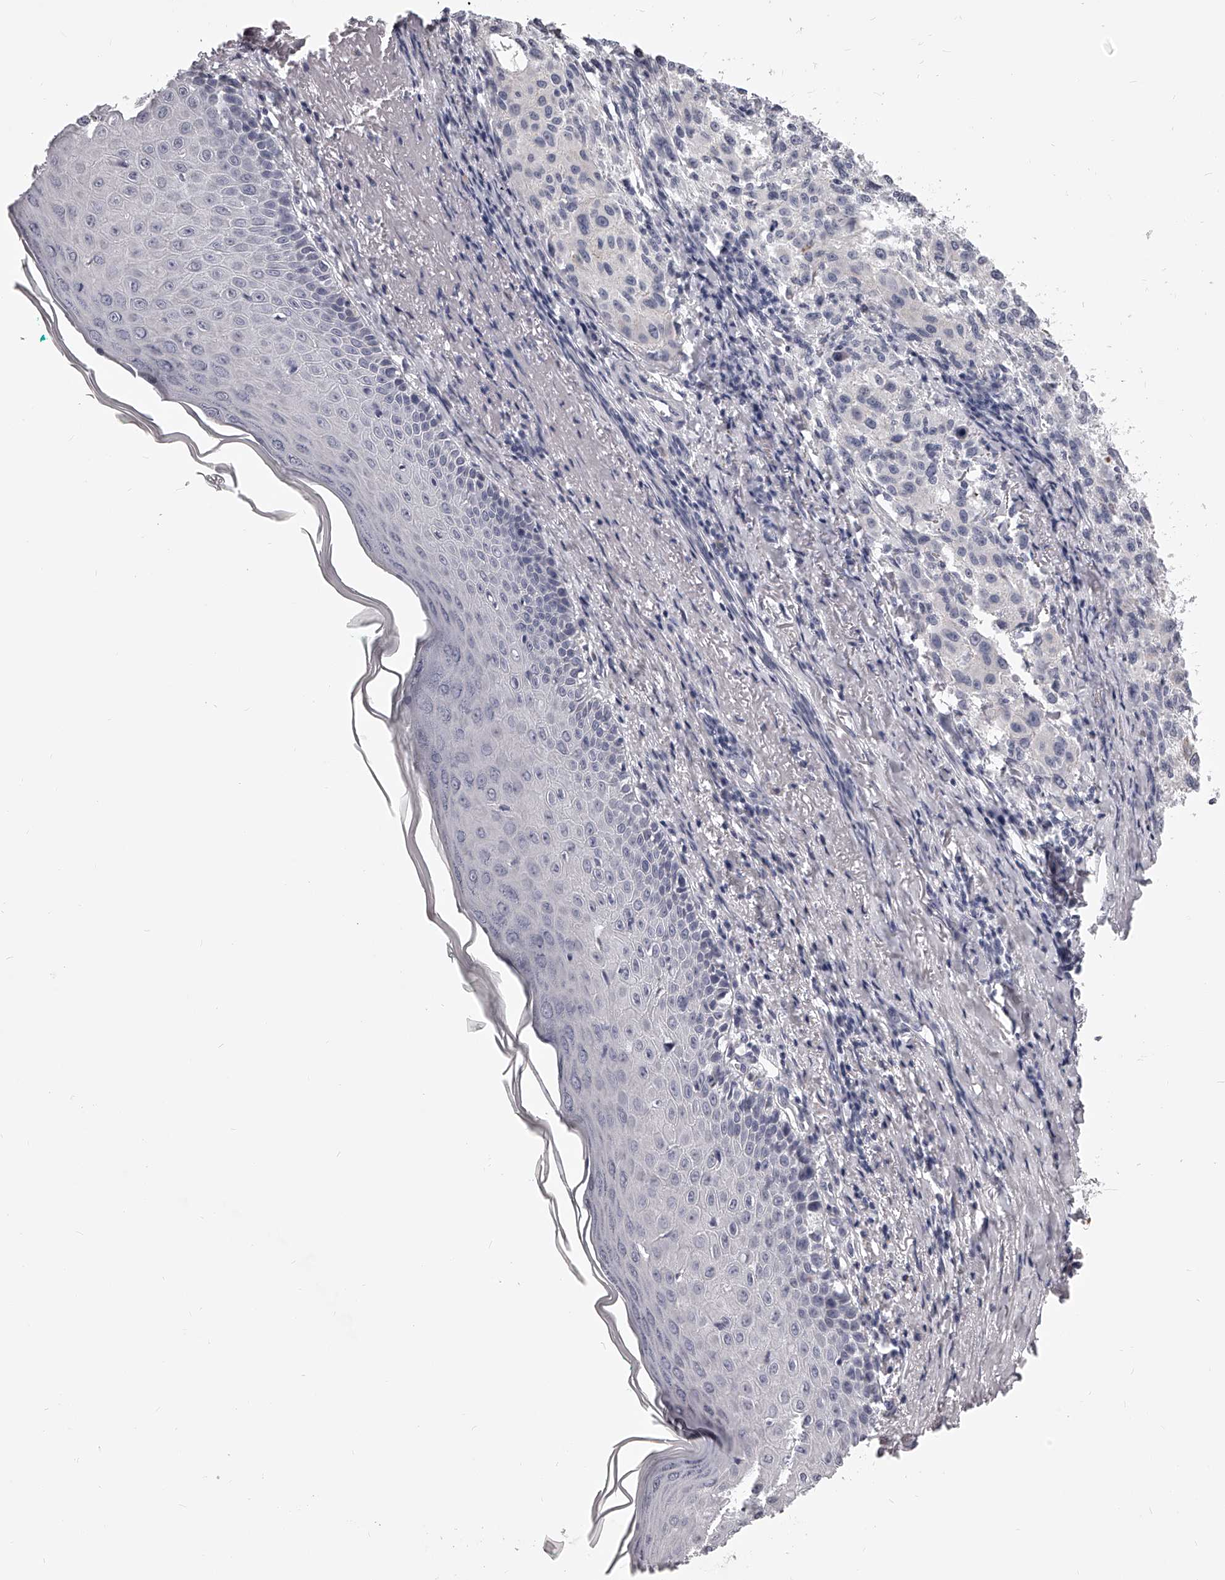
{"staining": {"intensity": "negative", "quantity": "none", "location": "none"}, "tissue": "melanoma", "cell_type": "Tumor cells", "image_type": "cancer", "snomed": [{"axis": "morphology", "description": "Necrosis, NOS"}, {"axis": "morphology", "description": "Malignant melanoma, NOS"}, {"axis": "topography", "description": "Skin"}], "caption": "This is an IHC micrograph of human malignant melanoma. There is no positivity in tumor cells.", "gene": "DMRT1", "patient": {"sex": "female", "age": 87}}